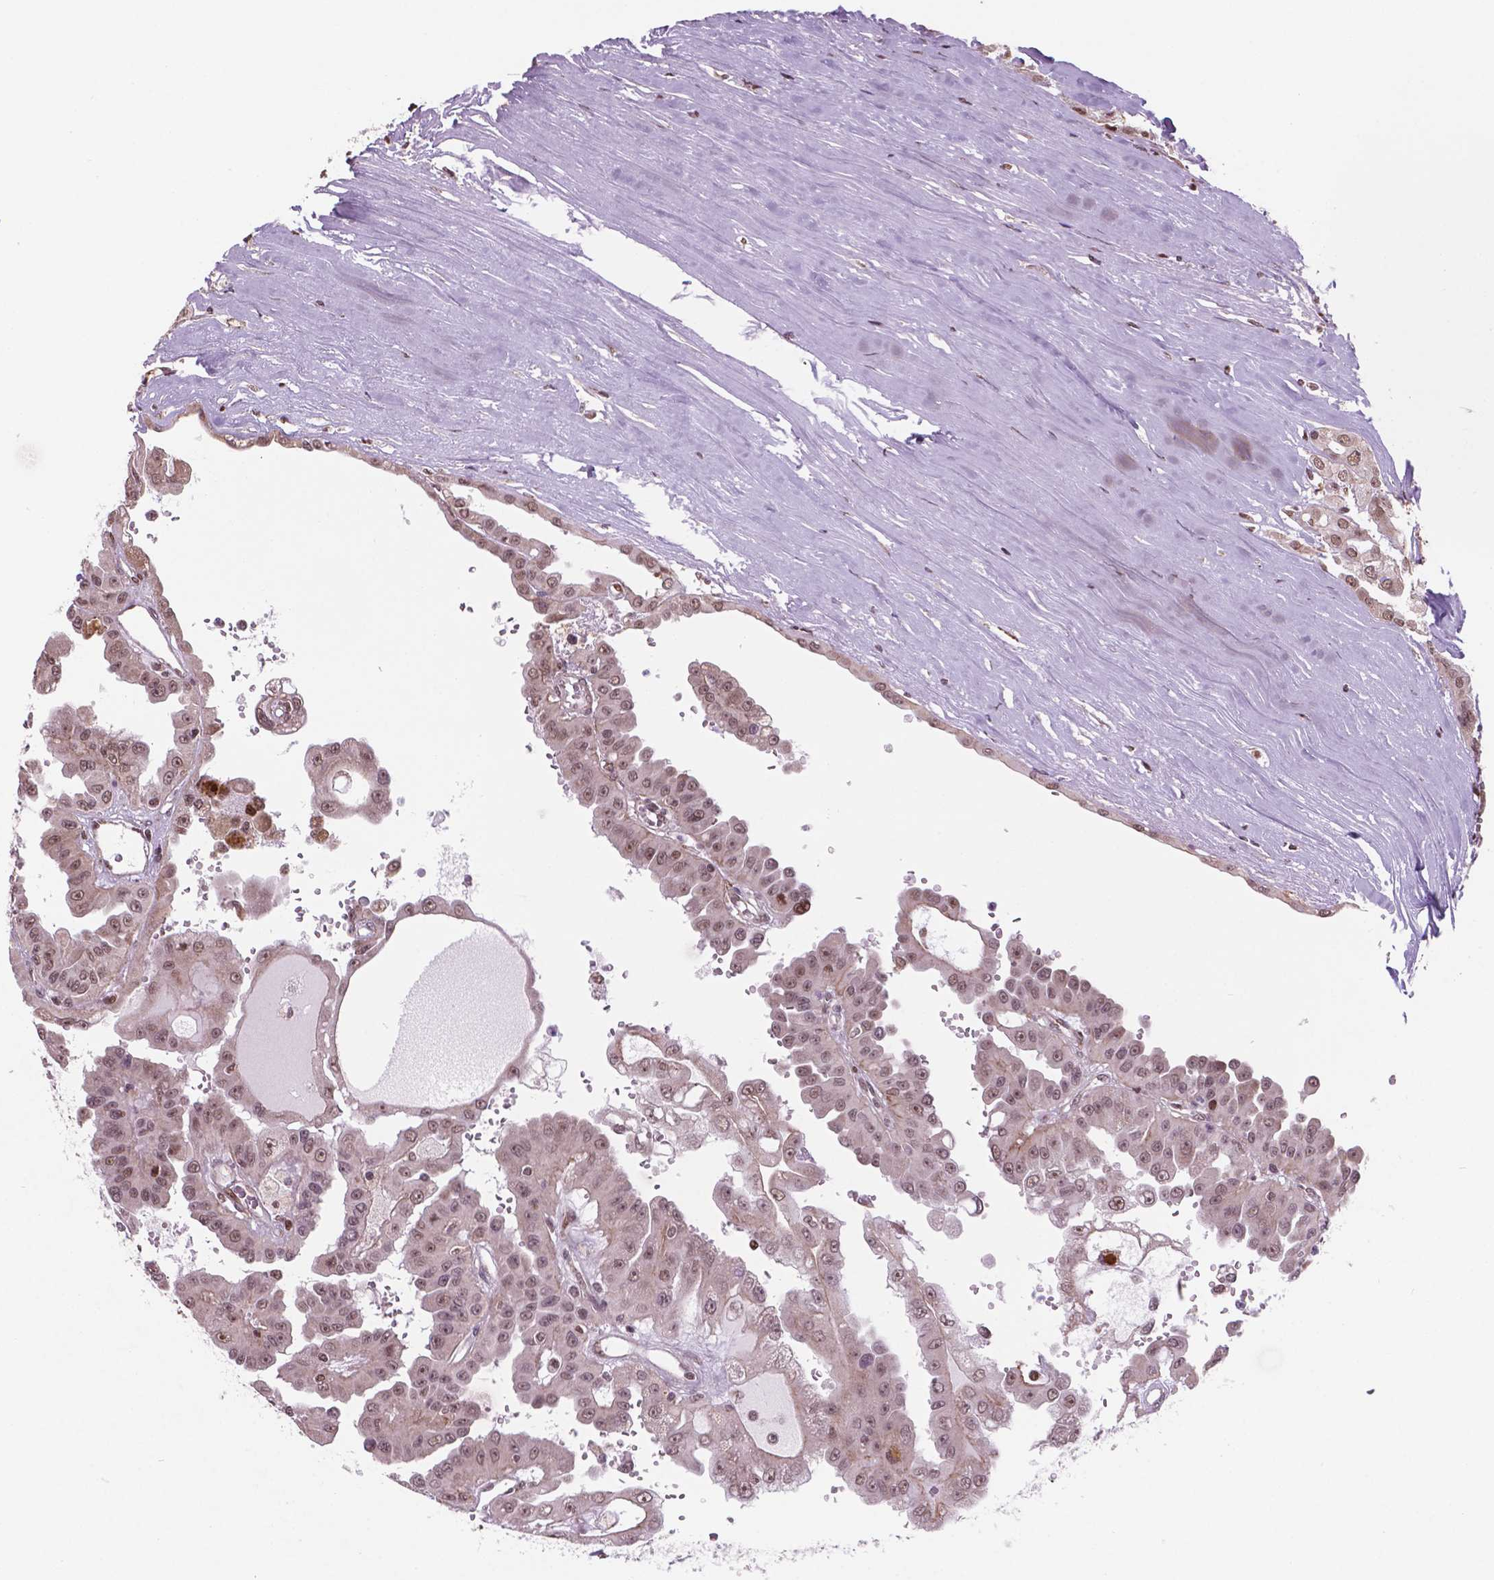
{"staining": {"intensity": "weak", "quantity": "25%-75%", "location": "cytoplasmic/membranous,nuclear"}, "tissue": "renal cancer", "cell_type": "Tumor cells", "image_type": "cancer", "snomed": [{"axis": "morphology", "description": "Adenocarcinoma, NOS"}, {"axis": "topography", "description": "Kidney"}], "caption": "A low amount of weak cytoplasmic/membranous and nuclear staining is seen in approximately 25%-75% of tumor cells in adenocarcinoma (renal) tissue.", "gene": "NDUFA10", "patient": {"sex": "male", "age": 58}}